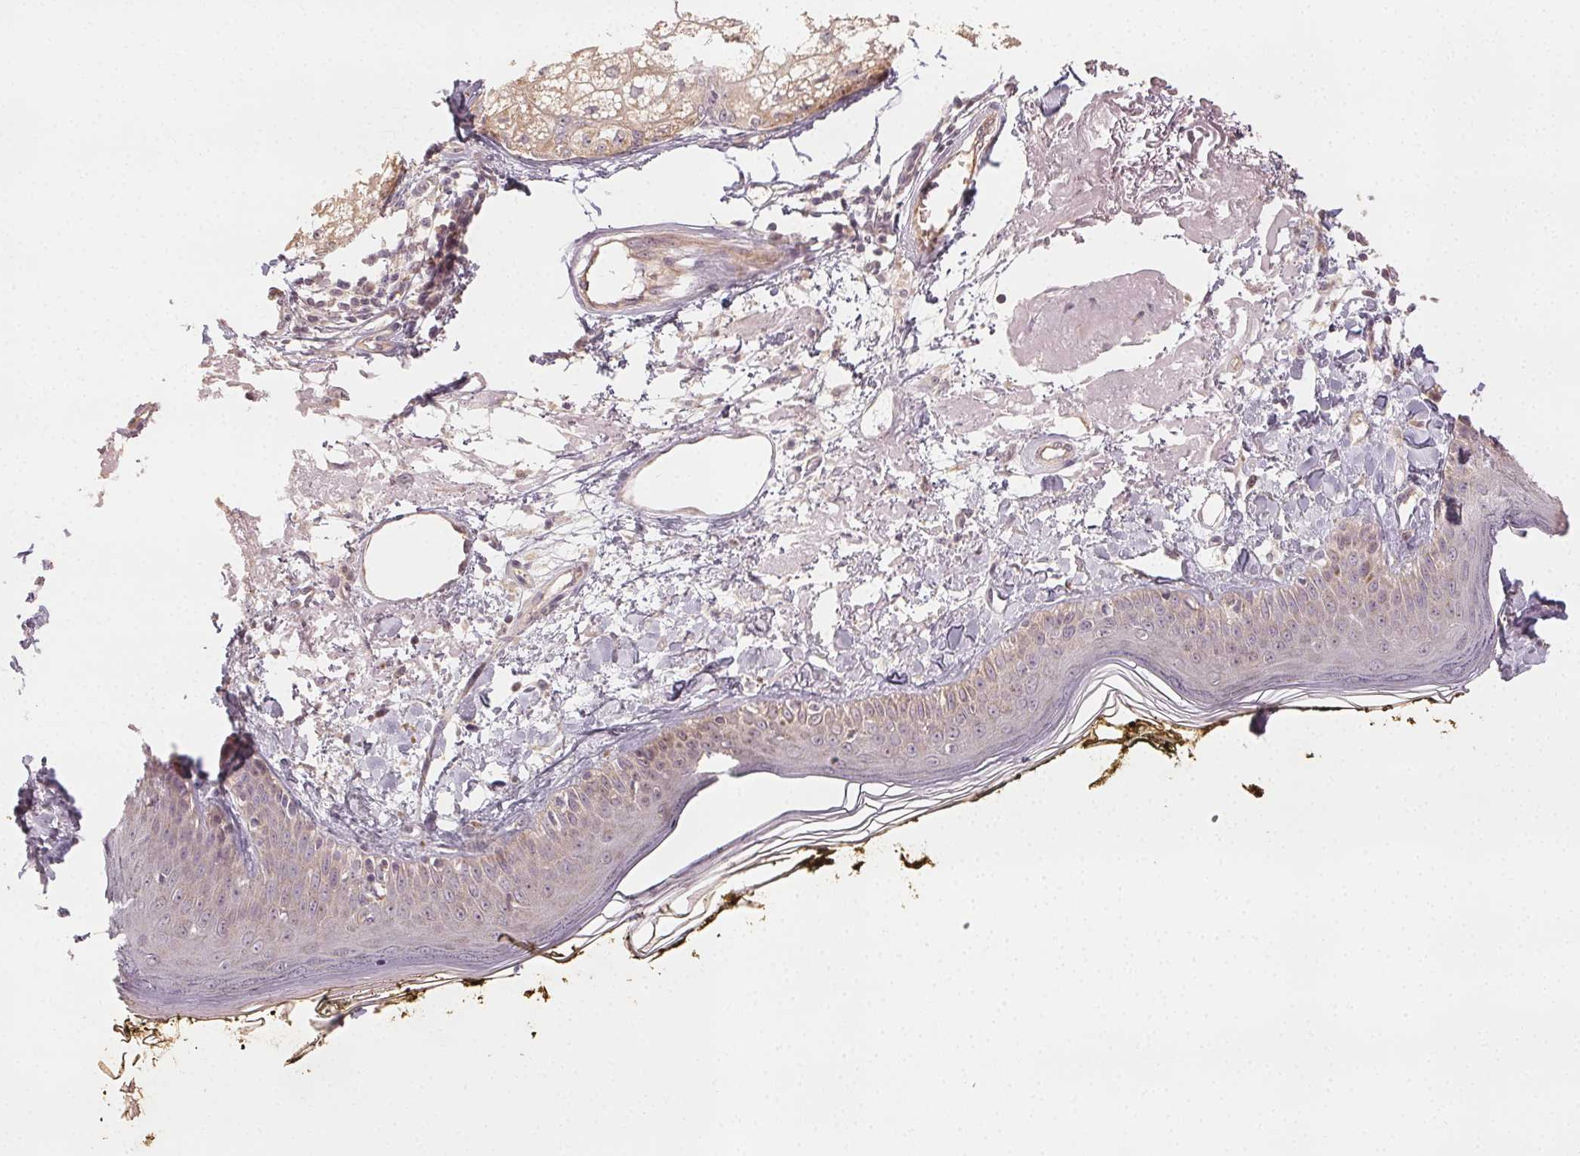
{"staining": {"intensity": "negative", "quantity": "none", "location": "none"}, "tissue": "skin", "cell_type": "Fibroblasts", "image_type": "normal", "snomed": [{"axis": "morphology", "description": "Normal tissue, NOS"}, {"axis": "topography", "description": "Skin"}], "caption": "IHC of unremarkable skin demonstrates no expression in fibroblasts.", "gene": "NCOA4", "patient": {"sex": "male", "age": 76}}